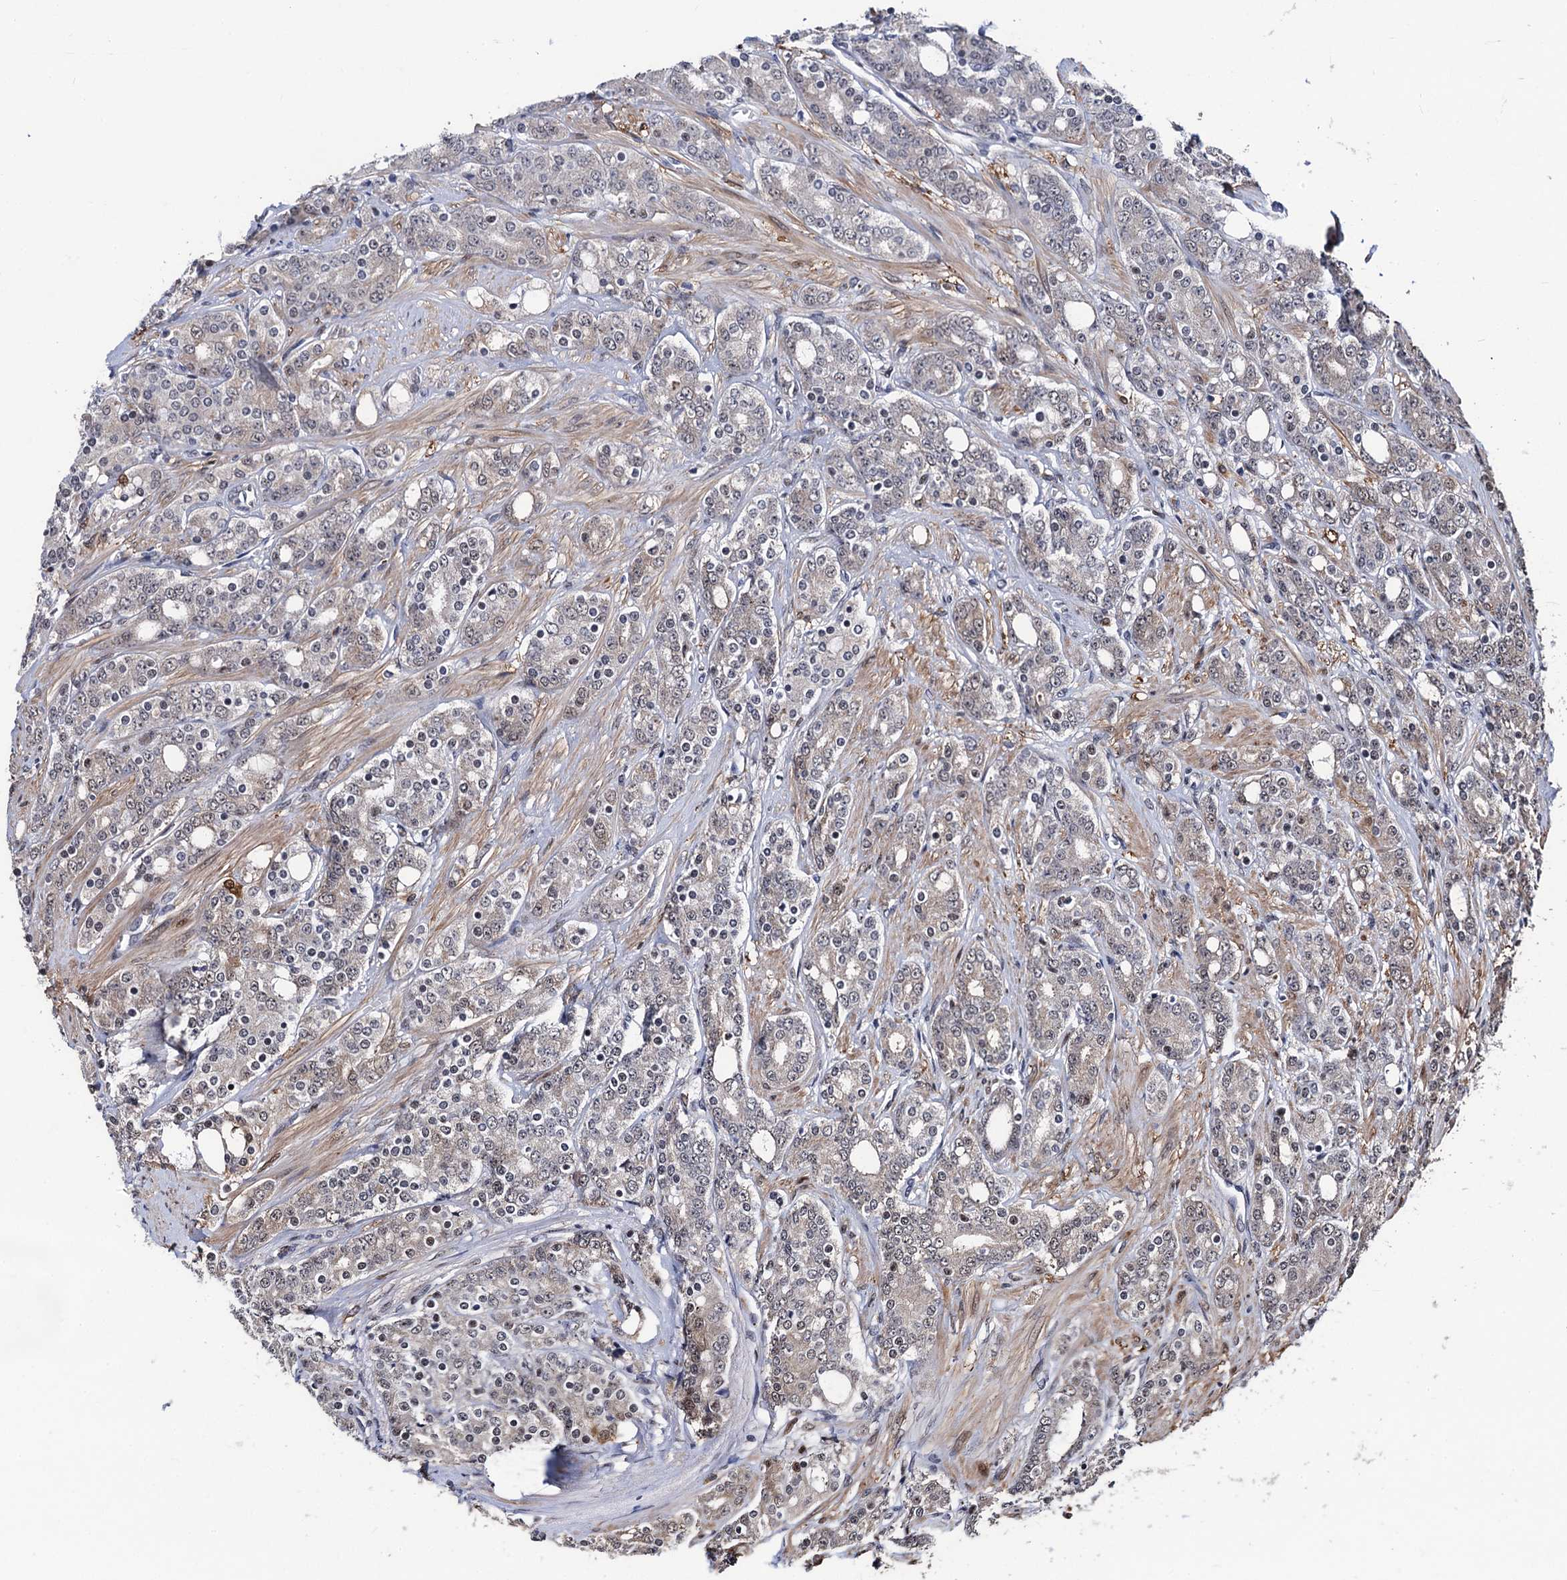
{"staining": {"intensity": "moderate", "quantity": "<25%", "location": "cytoplasmic/membranous,nuclear"}, "tissue": "prostate cancer", "cell_type": "Tumor cells", "image_type": "cancer", "snomed": [{"axis": "morphology", "description": "Adenocarcinoma, High grade"}, {"axis": "topography", "description": "Prostate"}], "caption": "Adenocarcinoma (high-grade) (prostate) stained for a protein shows moderate cytoplasmic/membranous and nuclear positivity in tumor cells. The staining is performed using DAB (3,3'-diaminobenzidine) brown chromogen to label protein expression. The nuclei are counter-stained blue using hematoxylin.", "gene": "FAM222A", "patient": {"sex": "male", "age": 62}}